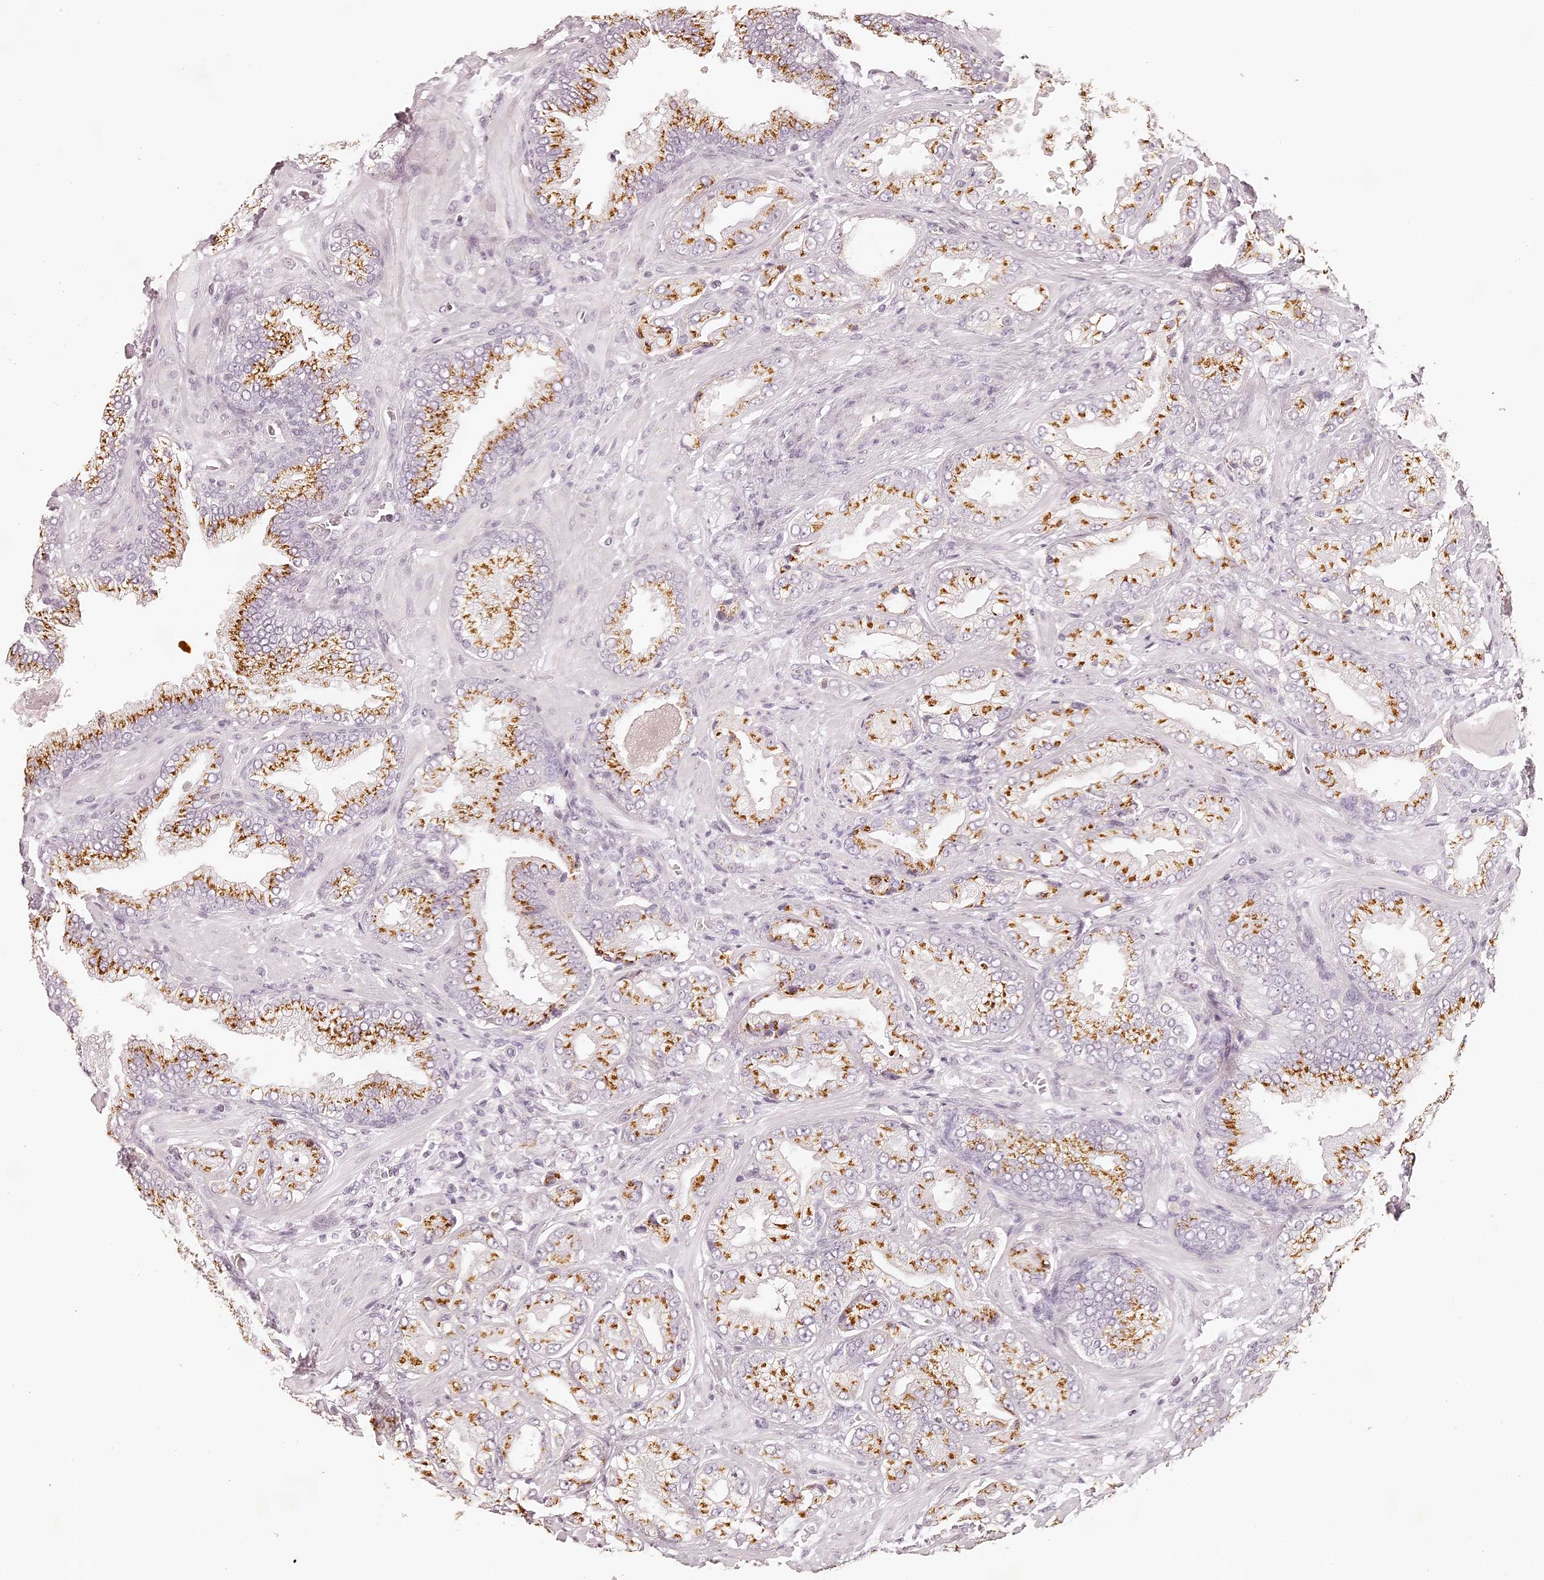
{"staining": {"intensity": "strong", "quantity": ">75%", "location": "cytoplasmic/membranous"}, "tissue": "prostate cancer", "cell_type": "Tumor cells", "image_type": "cancer", "snomed": [{"axis": "morphology", "description": "Adenocarcinoma, Low grade"}, {"axis": "topography", "description": "Prostate"}], "caption": "Tumor cells display high levels of strong cytoplasmic/membranous staining in about >75% of cells in prostate adenocarcinoma (low-grade). (DAB (3,3'-diaminobenzidine) IHC with brightfield microscopy, high magnification).", "gene": "ELAPOR1", "patient": {"sex": "male", "age": 62}}